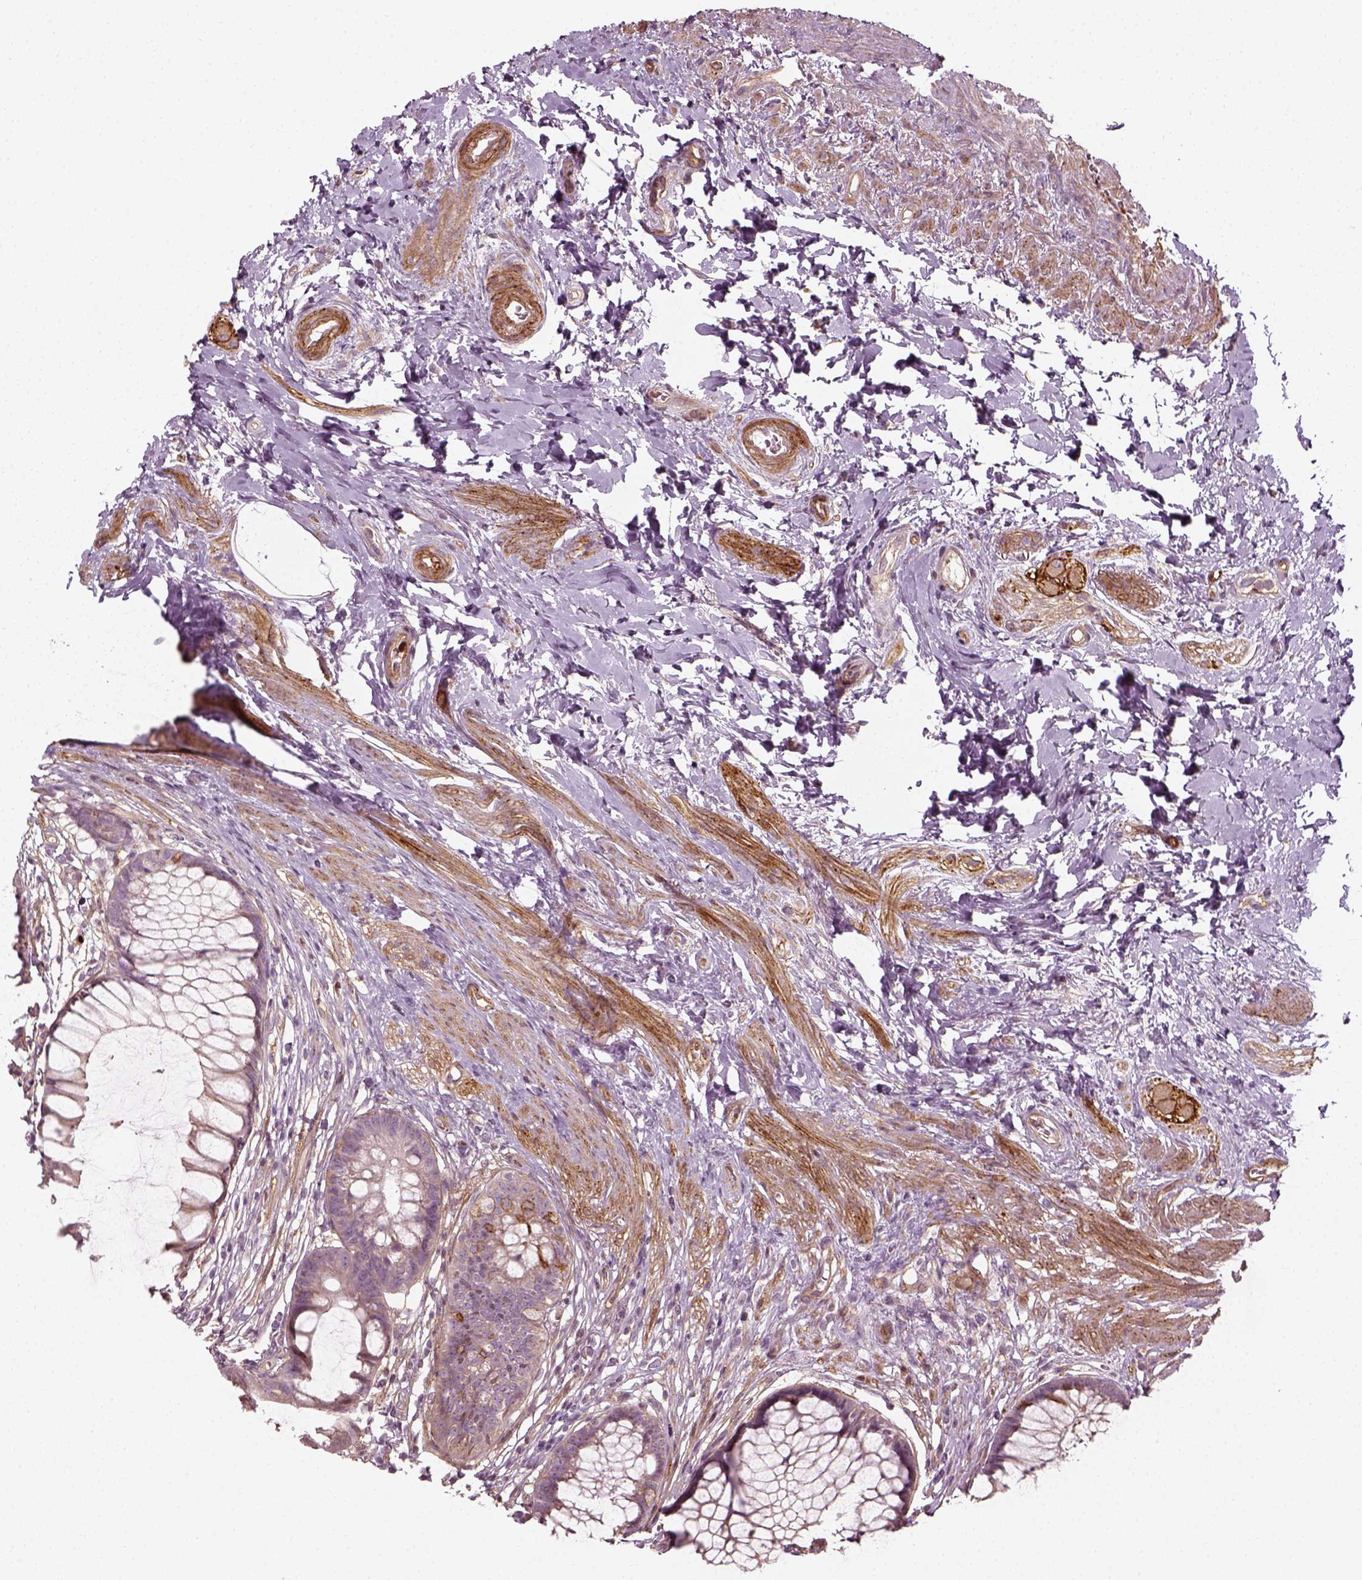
{"staining": {"intensity": "moderate", "quantity": "25%-75%", "location": "cytoplasmic/membranous"}, "tissue": "rectum", "cell_type": "Glandular cells", "image_type": "normal", "snomed": [{"axis": "morphology", "description": "Normal tissue, NOS"}, {"axis": "topography", "description": "Smooth muscle"}, {"axis": "topography", "description": "Rectum"}], "caption": "IHC of unremarkable human rectum shows medium levels of moderate cytoplasmic/membranous positivity in about 25%-75% of glandular cells.", "gene": "NPTN", "patient": {"sex": "male", "age": 53}}